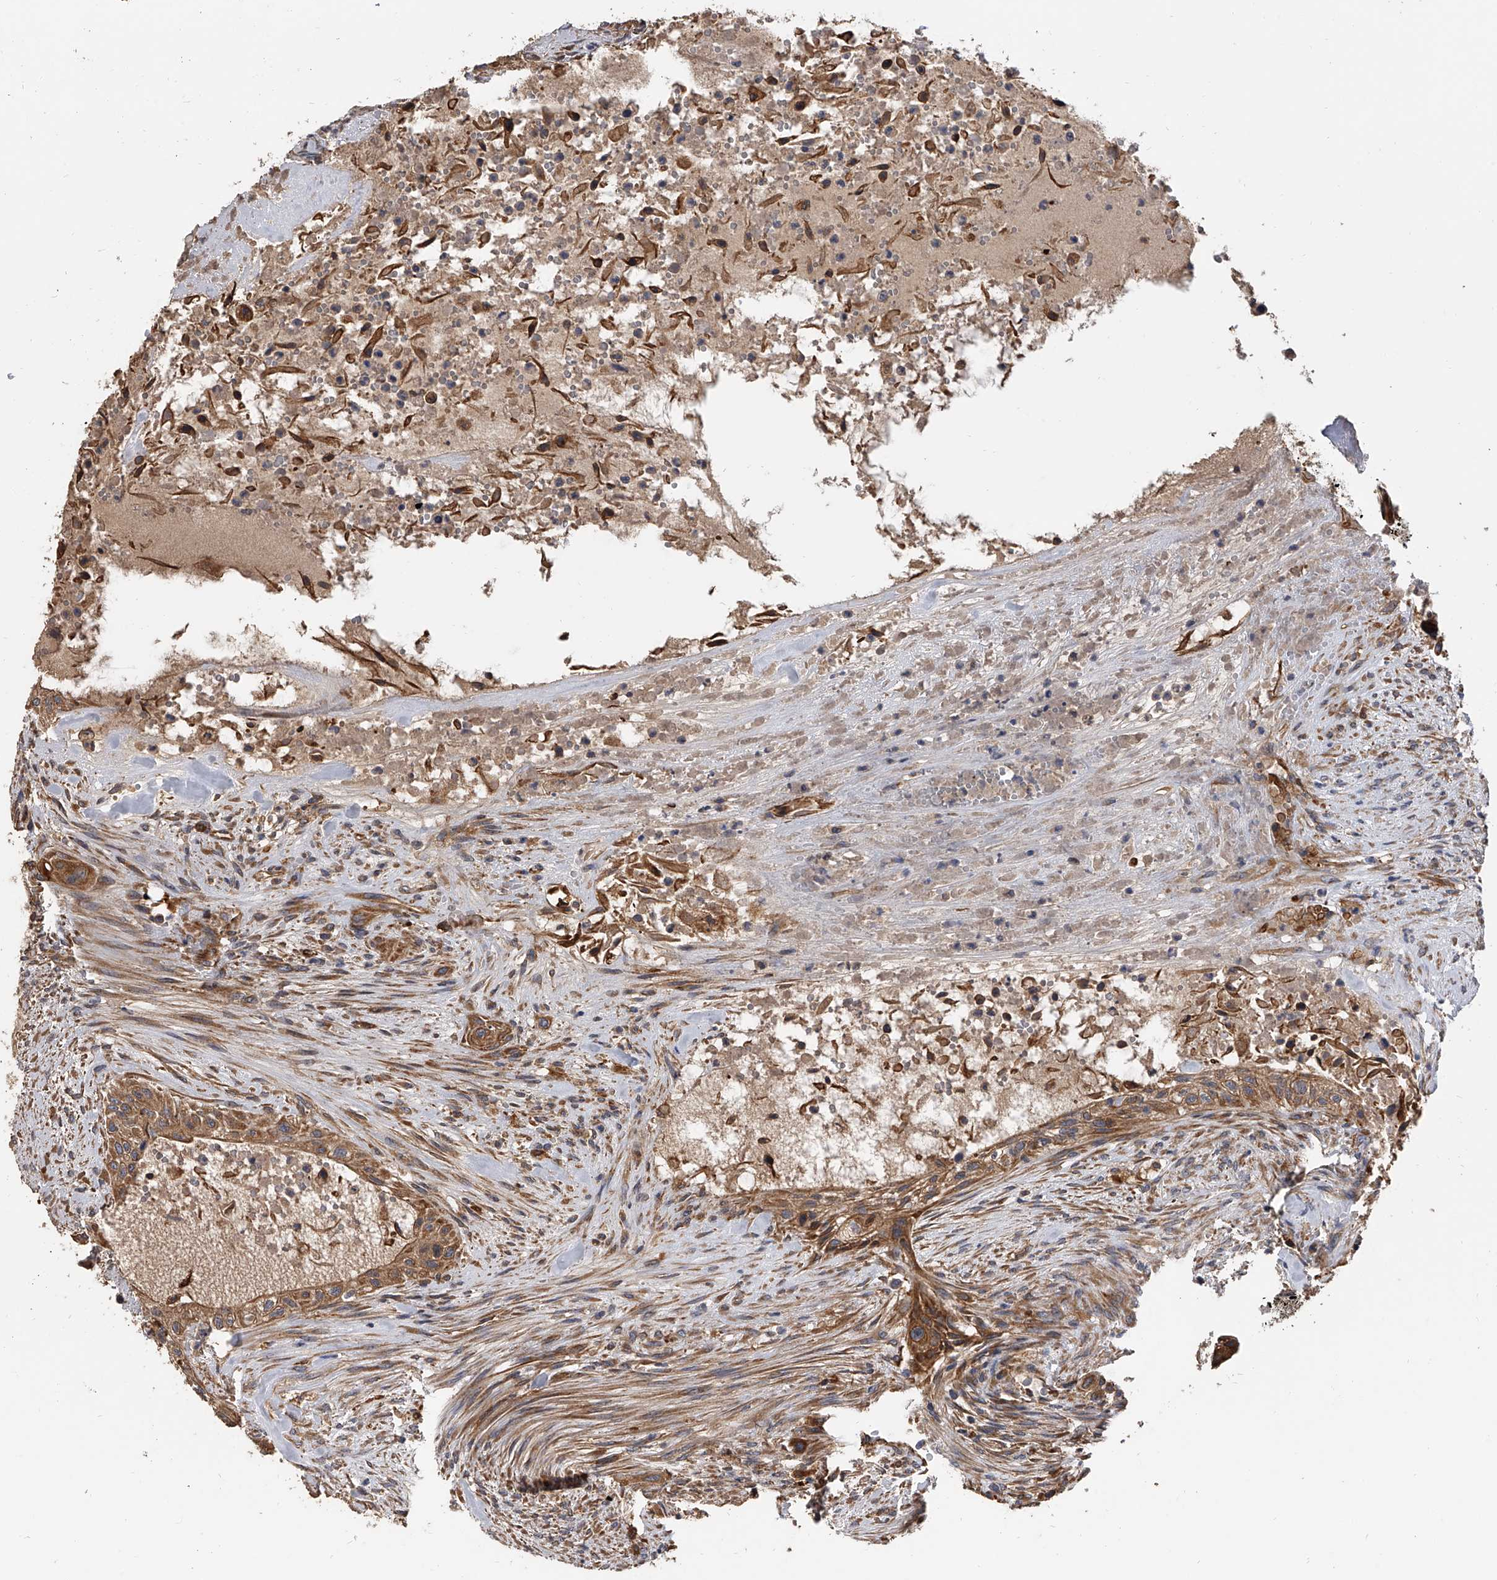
{"staining": {"intensity": "moderate", "quantity": ">75%", "location": "cytoplasmic/membranous"}, "tissue": "urothelial cancer", "cell_type": "Tumor cells", "image_type": "cancer", "snomed": [{"axis": "morphology", "description": "Urothelial carcinoma, High grade"}, {"axis": "topography", "description": "Urinary bladder"}], "caption": "Immunohistochemistry (IHC) of urothelial carcinoma (high-grade) shows medium levels of moderate cytoplasmic/membranous expression in about >75% of tumor cells.", "gene": "EXOC4", "patient": {"sex": "male", "age": 35}}